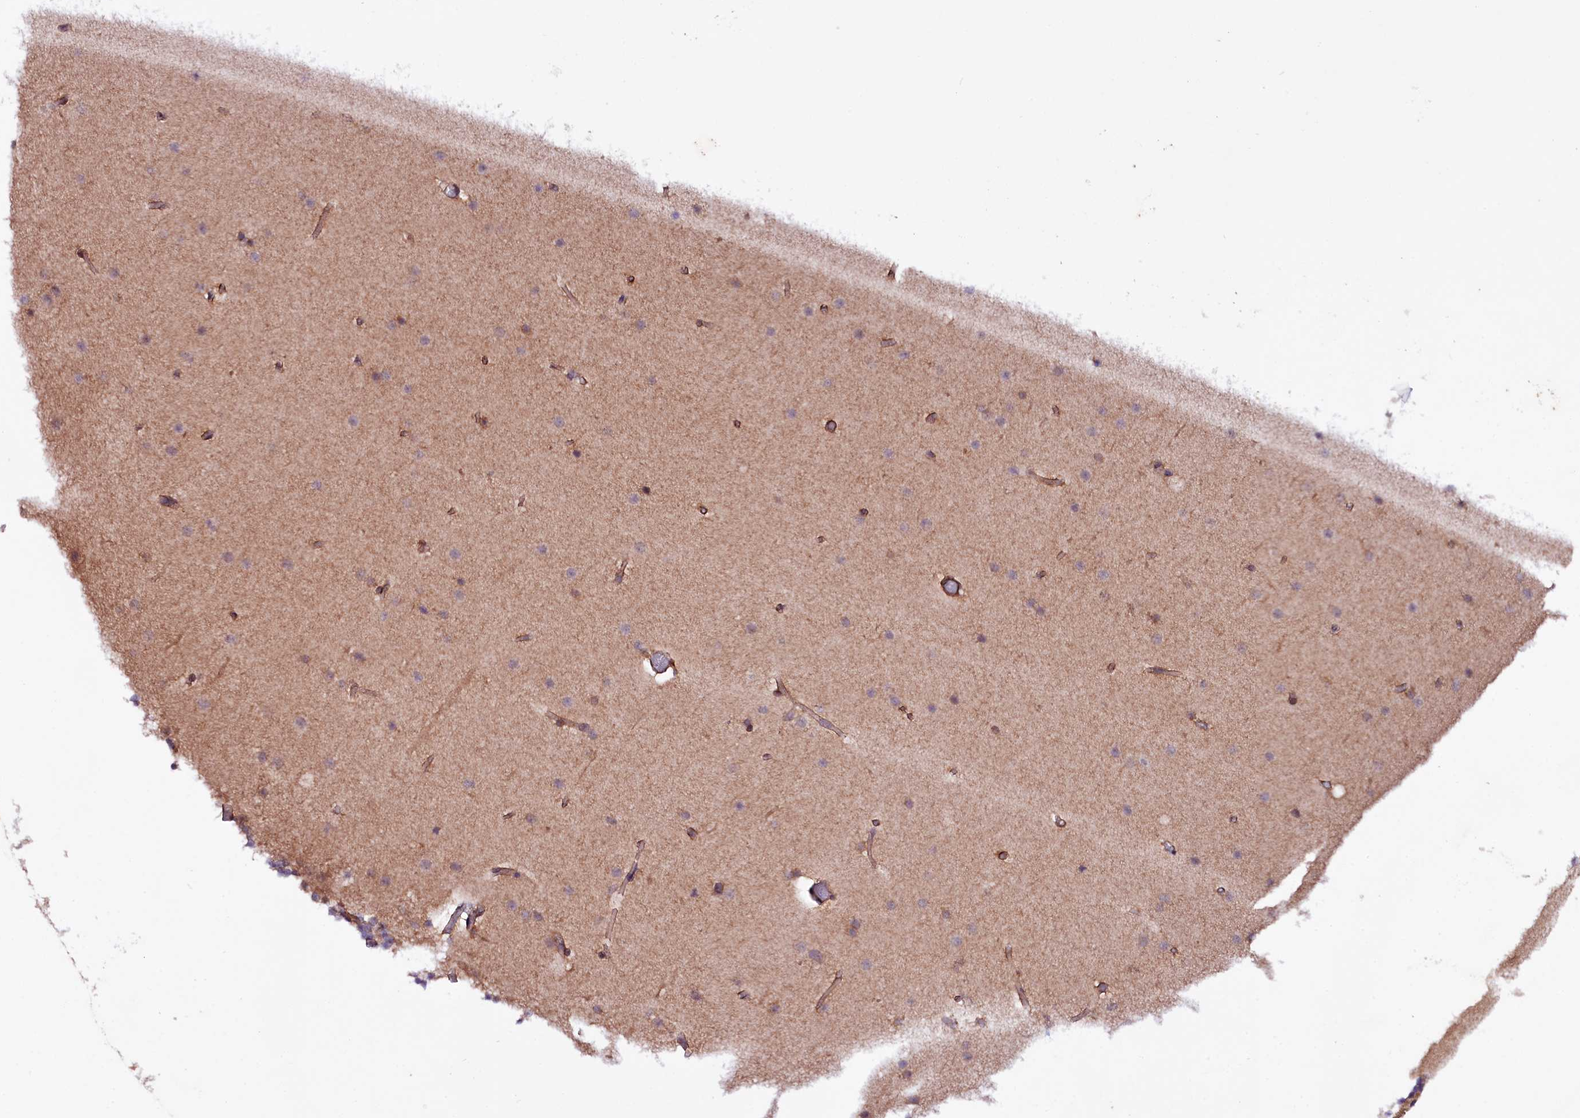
{"staining": {"intensity": "moderate", "quantity": "<25%", "location": "cytoplasmic/membranous"}, "tissue": "cerebellum", "cell_type": "Cells in granular layer", "image_type": "normal", "snomed": [{"axis": "morphology", "description": "Normal tissue, NOS"}, {"axis": "topography", "description": "Cerebellum"}], "caption": "Protein staining by immunohistochemistry displays moderate cytoplasmic/membranous staining in about <25% of cells in granular layer in unremarkable cerebellum.", "gene": "PHLDB1", "patient": {"sex": "male", "age": 57}}